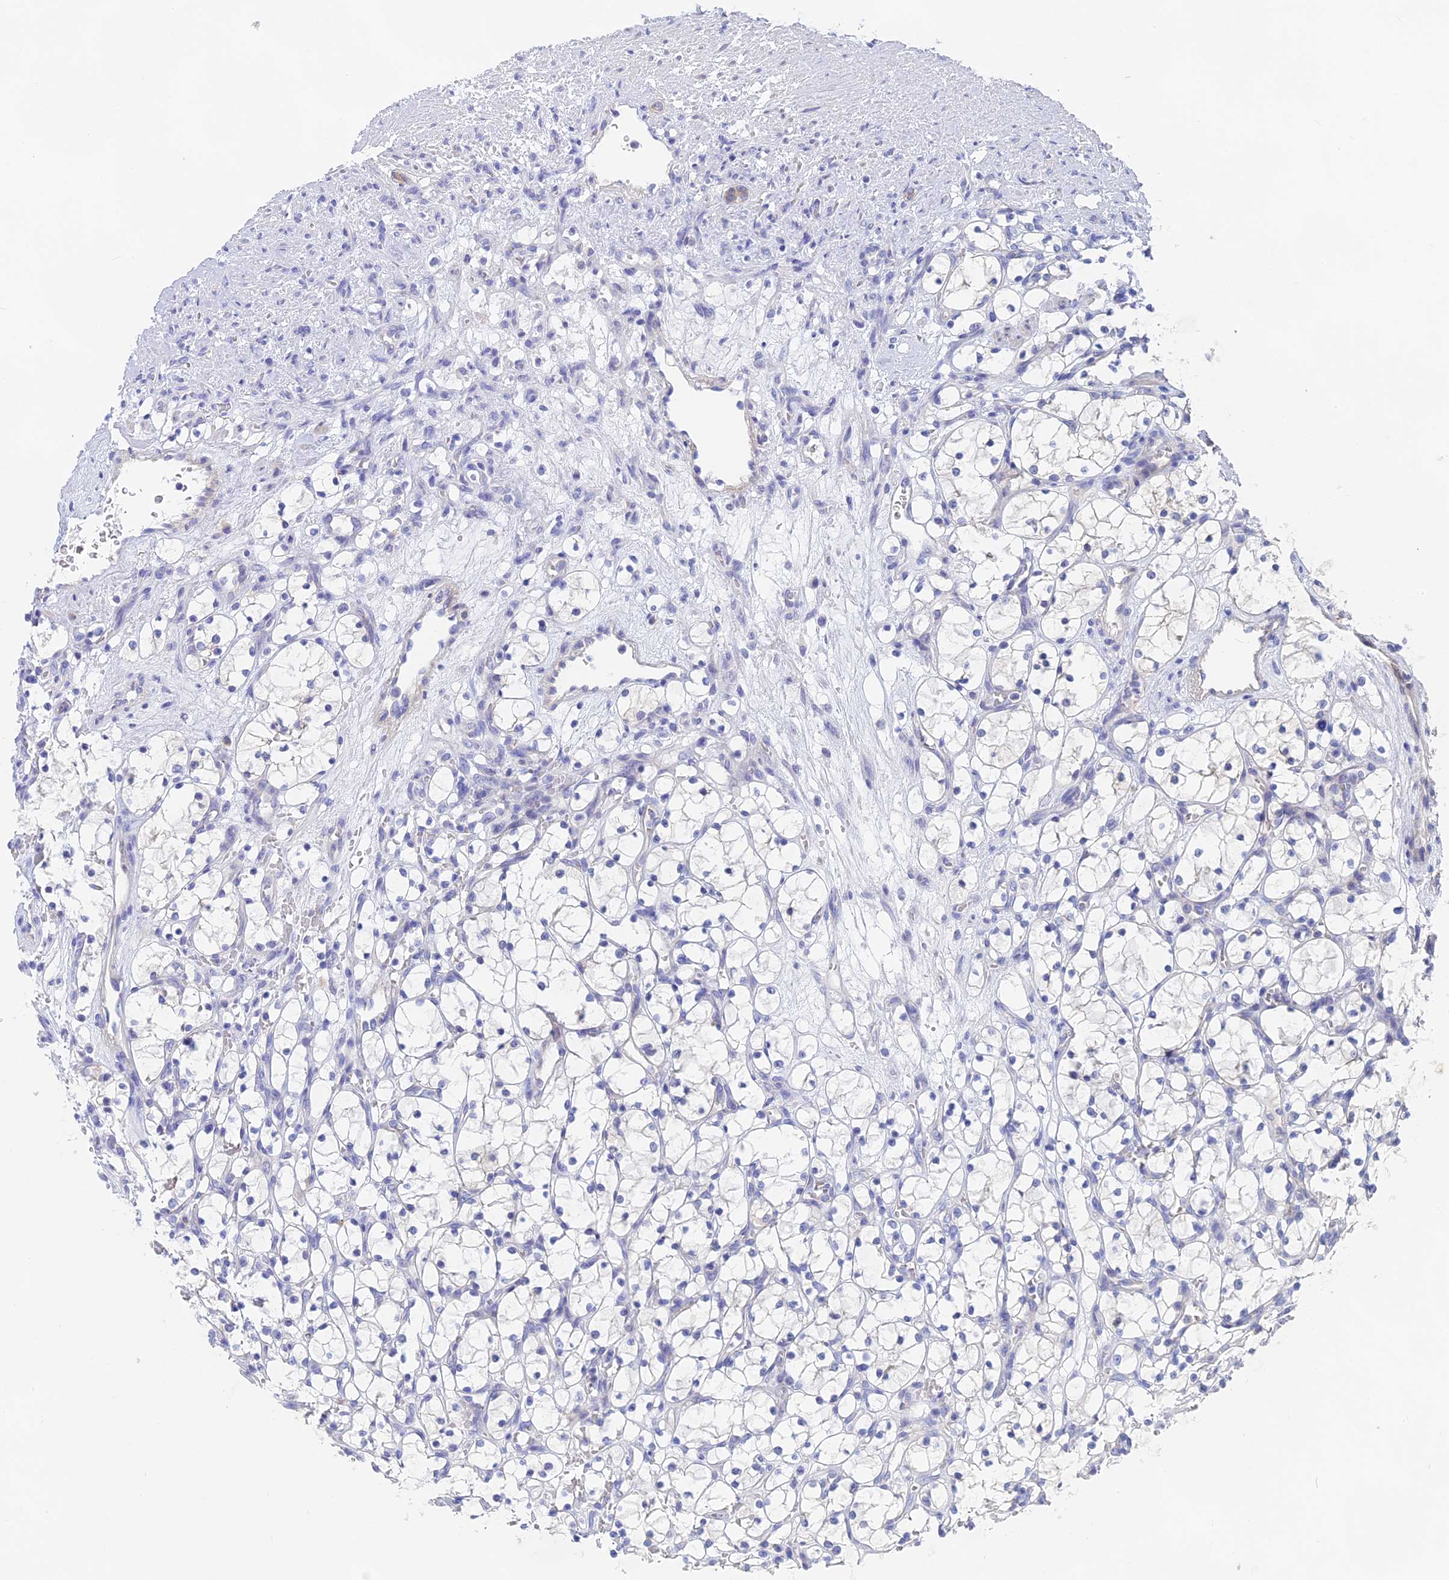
{"staining": {"intensity": "negative", "quantity": "none", "location": "none"}, "tissue": "renal cancer", "cell_type": "Tumor cells", "image_type": "cancer", "snomed": [{"axis": "morphology", "description": "Adenocarcinoma, NOS"}, {"axis": "topography", "description": "Kidney"}], "caption": "The photomicrograph shows no significant expression in tumor cells of adenocarcinoma (renal). (DAB immunohistochemistry (IHC) with hematoxylin counter stain).", "gene": "GLB1L", "patient": {"sex": "female", "age": 69}}